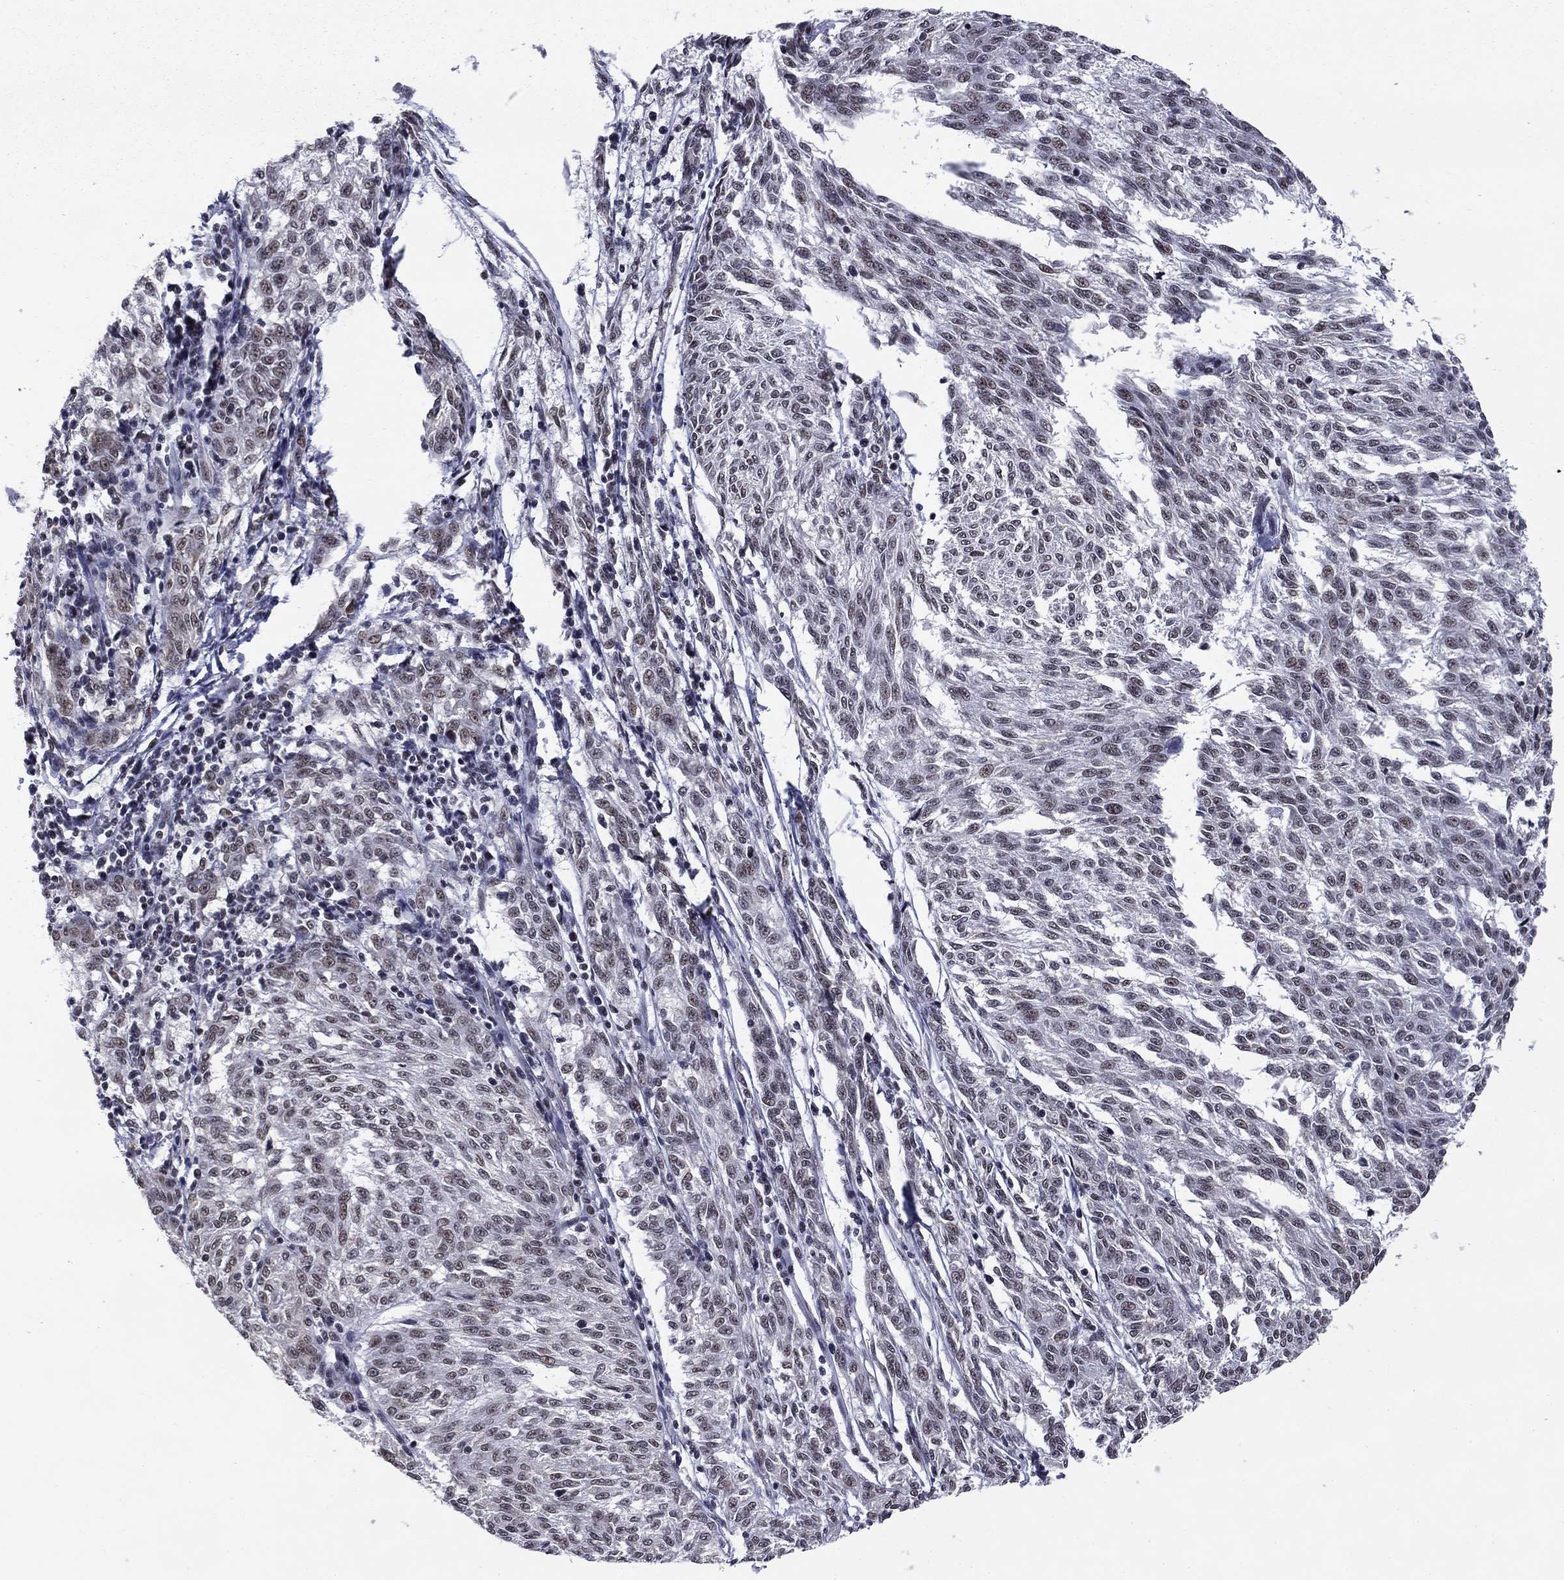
{"staining": {"intensity": "weak", "quantity": "<25%", "location": "nuclear"}, "tissue": "melanoma", "cell_type": "Tumor cells", "image_type": "cancer", "snomed": [{"axis": "morphology", "description": "Malignant melanoma, NOS"}, {"axis": "topography", "description": "Skin"}], "caption": "Malignant melanoma was stained to show a protein in brown. There is no significant staining in tumor cells.", "gene": "ETV5", "patient": {"sex": "female", "age": 72}}